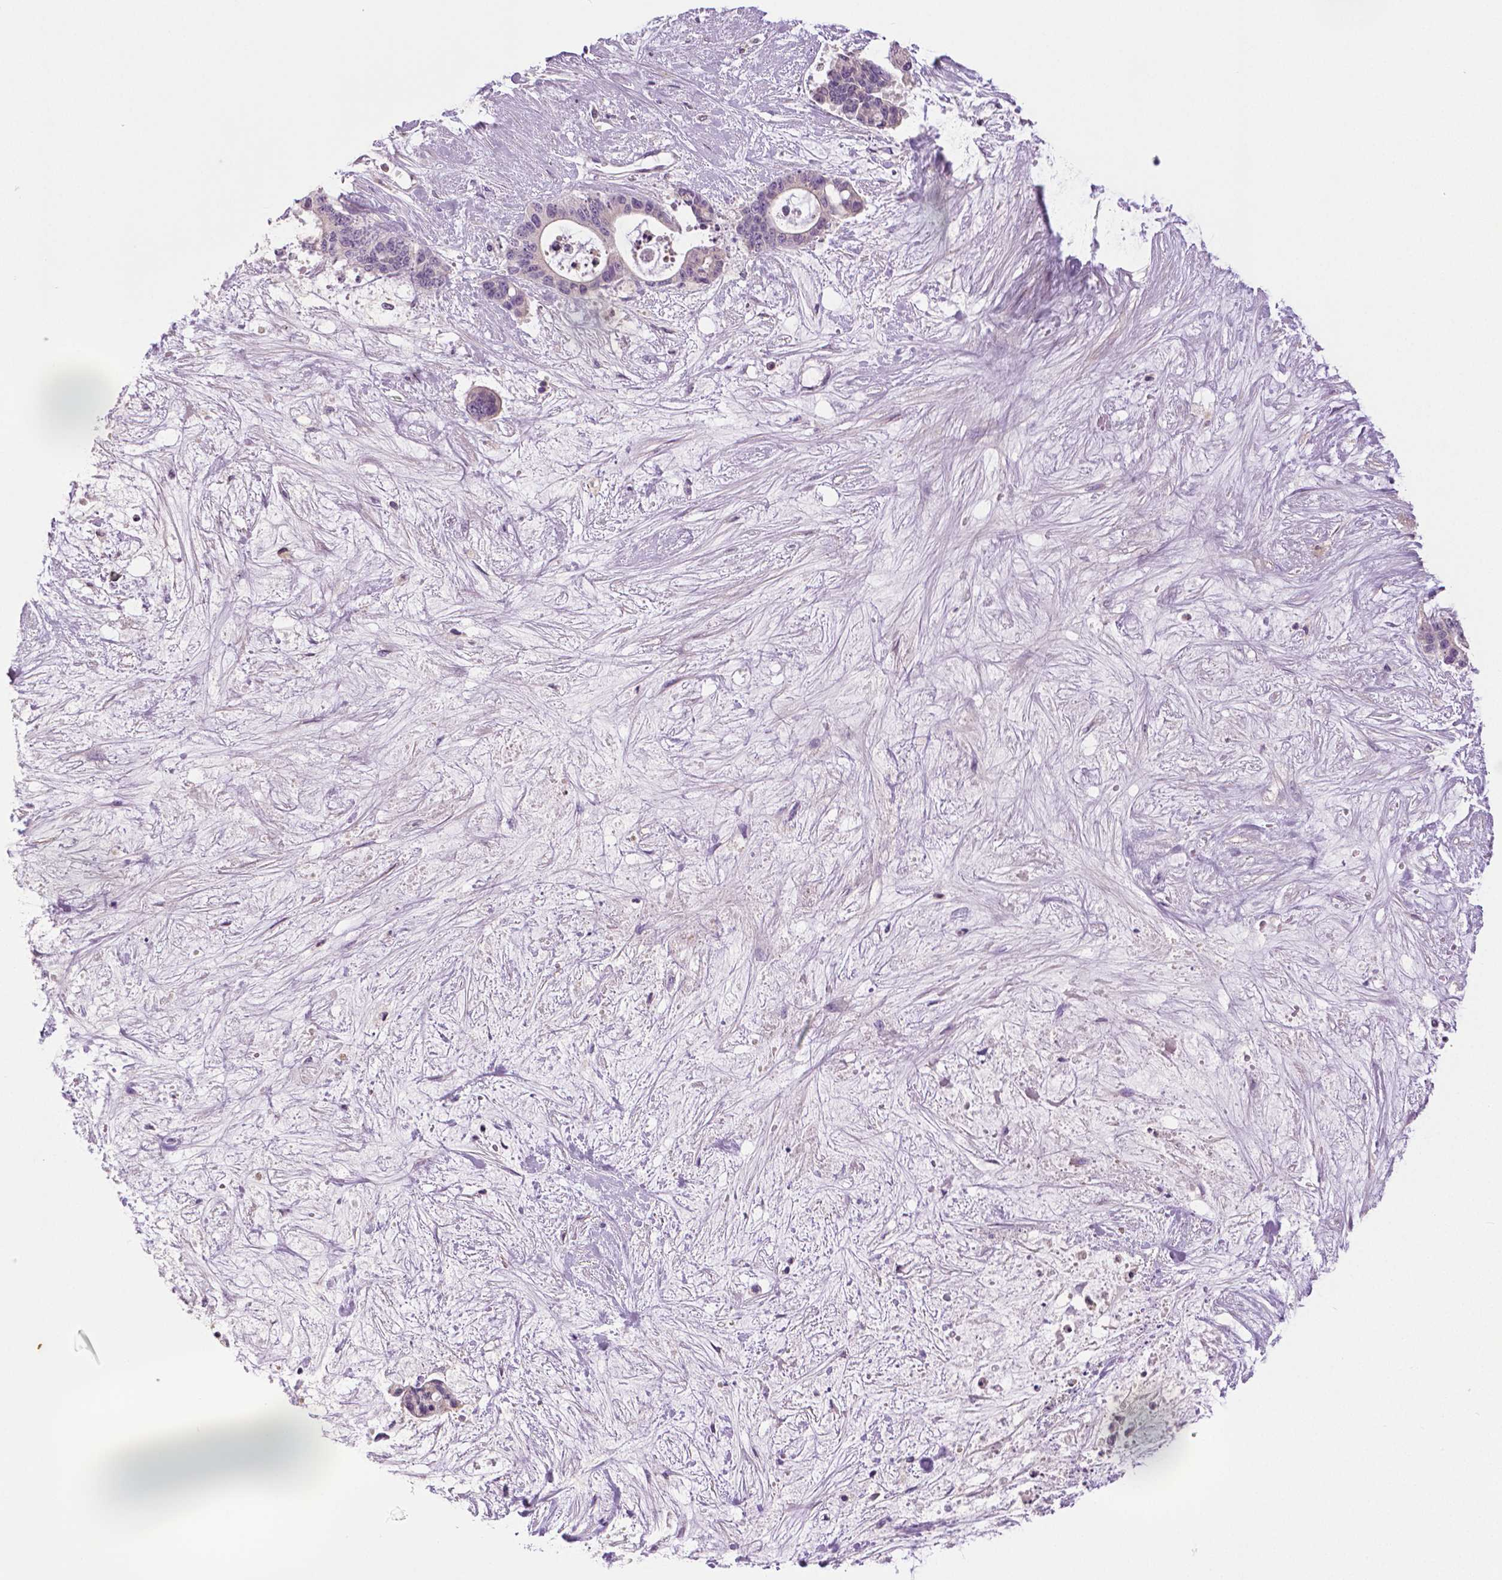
{"staining": {"intensity": "negative", "quantity": "none", "location": "none"}, "tissue": "liver cancer", "cell_type": "Tumor cells", "image_type": "cancer", "snomed": [{"axis": "morphology", "description": "Normal tissue, NOS"}, {"axis": "morphology", "description": "Cholangiocarcinoma"}, {"axis": "topography", "description": "Liver"}, {"axis": "topography", "description": "Peripheral nerve tissue"}], "caption": "This image is of liver cancer (cholangiocarcinoma) stained with IHC to label a protein in brown with the nuclei are counter-stained blue. There is no positivity in tumor cells.", "gene": "DNAH12", "patient": {"sex": "female", "age": 73}}